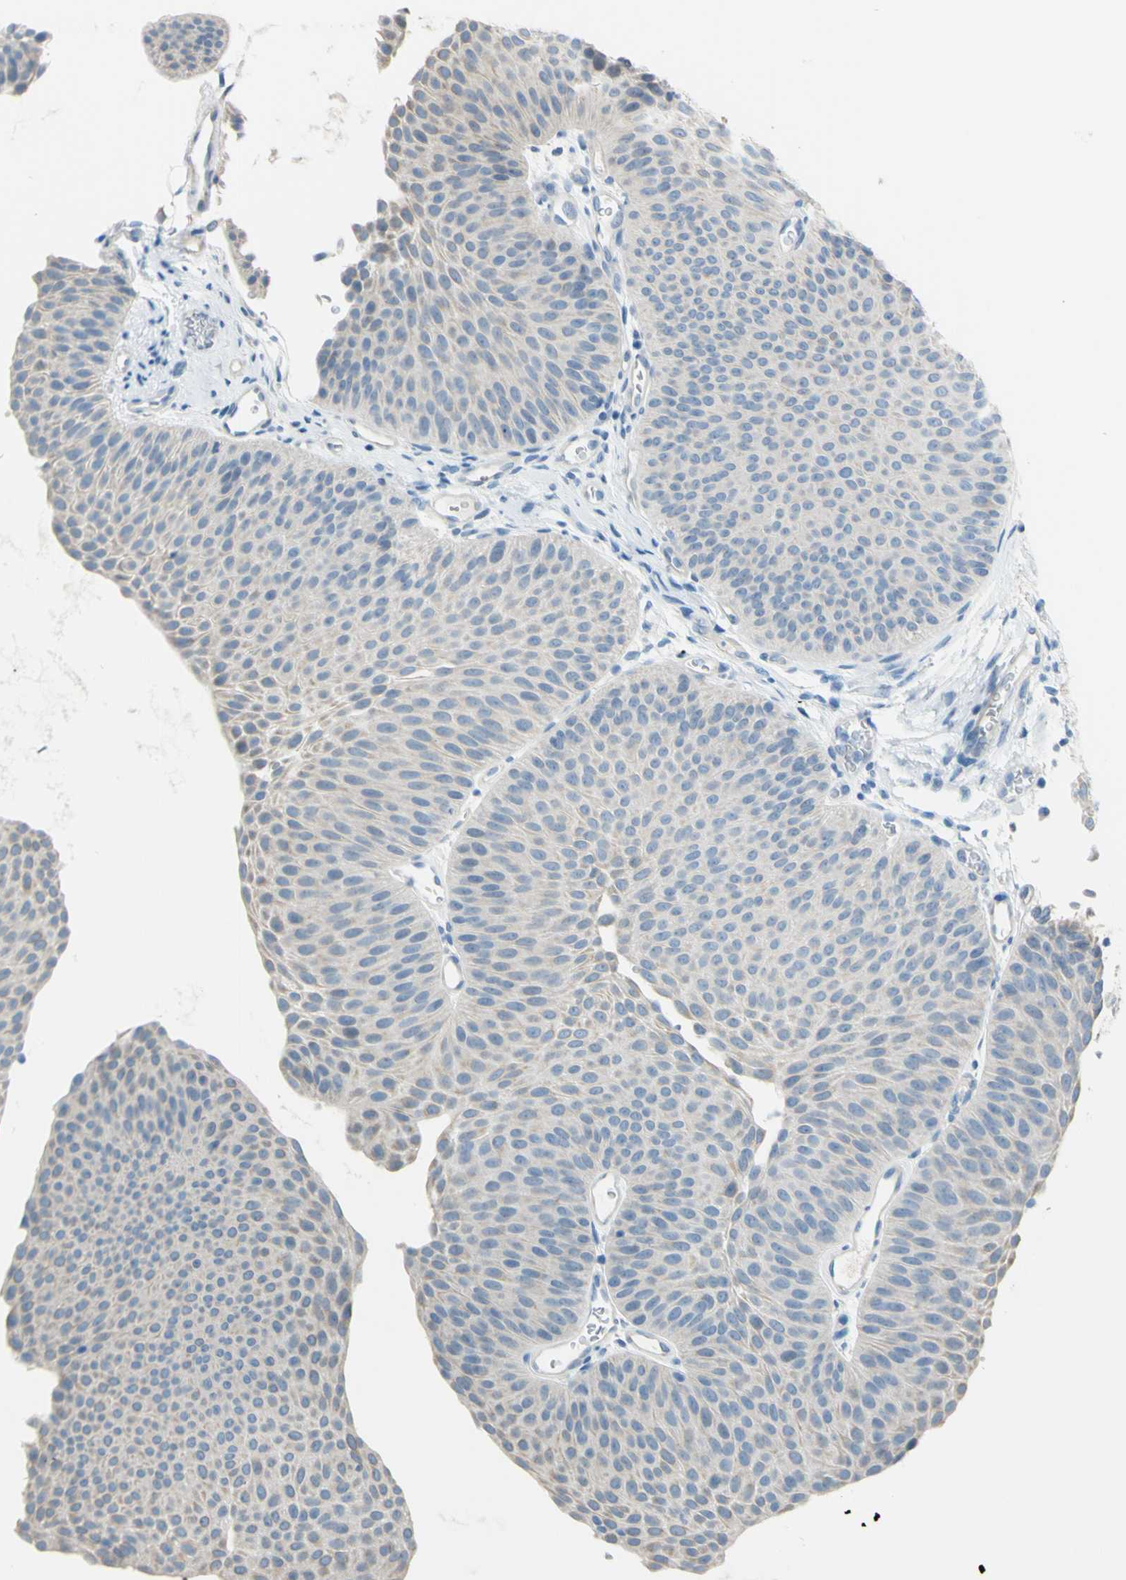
{"staining": {"intensity": "weak", "quantity": ">75%", "location": "cytoplasmic/membranous"}, "tissue": "urothelial cancer", "cell_type": "Tumor cells", "image_type": "cancer", "snomed": [{"axis": "morphology", "description": "Urothelial carcinoma, Low grade"}, {"axis": "topography", "description": "Urinary bladder"}], "caption": "High-power microscopy captured an immunohistochemistry image of urothelial cancer, revealing weak cytoplasmic/membranous positivity in about >75% of tumor cells.", "gene": "SLC1A2", "patient": {"sex": "female", "age": 60}}